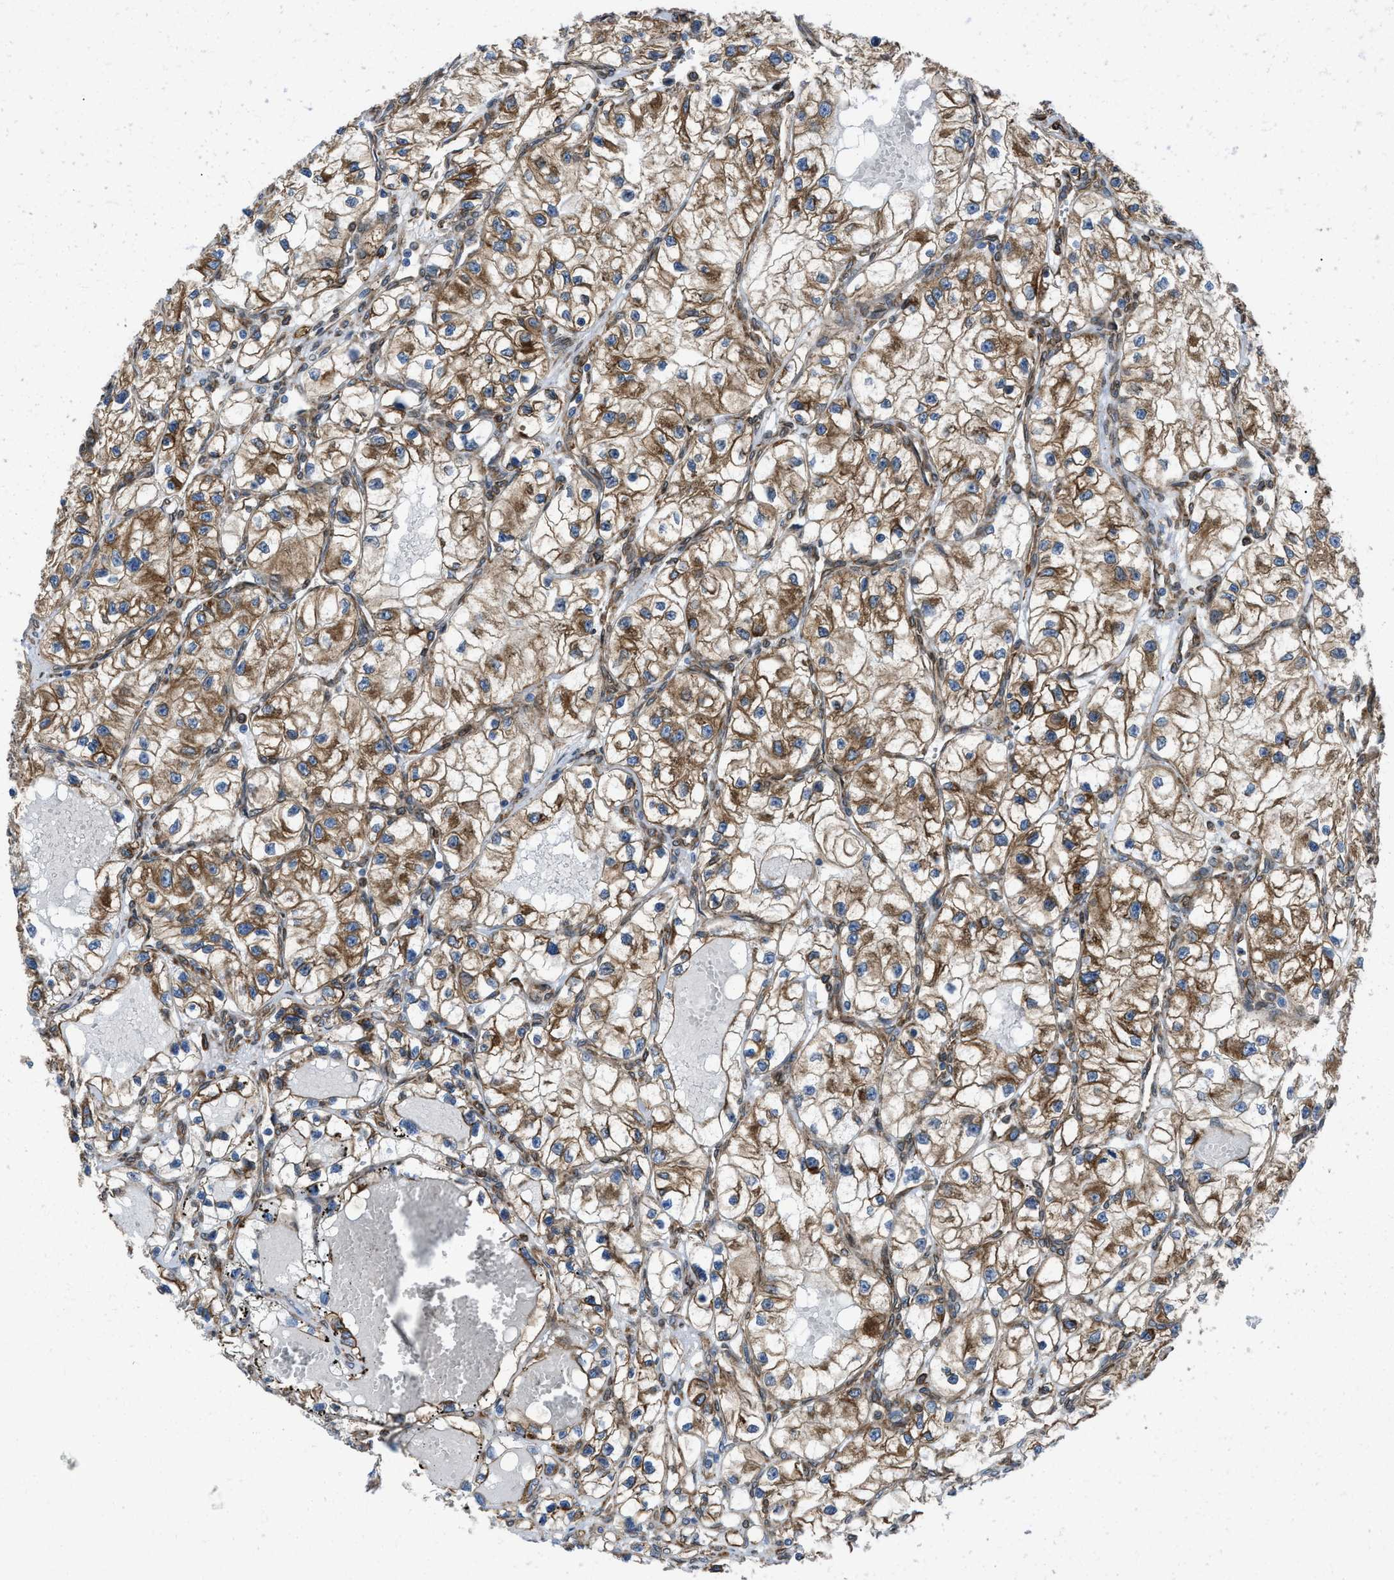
{"staining": {"intensity": "moderate", "quantity": ">75%", "location": "cytoplasmic/membranous"}, "tissue": "renal cancer", "cell_type": "Tumor cells", "image_type": "cancer", "snomed": [{"axis": "morphology", "description": "Adenocarcinoma, NOS"}, {"axis": "topography", "description": "Kidney"}], "caption": "A medium amount of moderate cytoplasmic/membranous staining is identified in approximately >75% of tumor cells in renal cancer tissue. Nuclei are stained in blue.", "gene": "ERLIN2", "patient": {"sex": "female", "age": 57}}